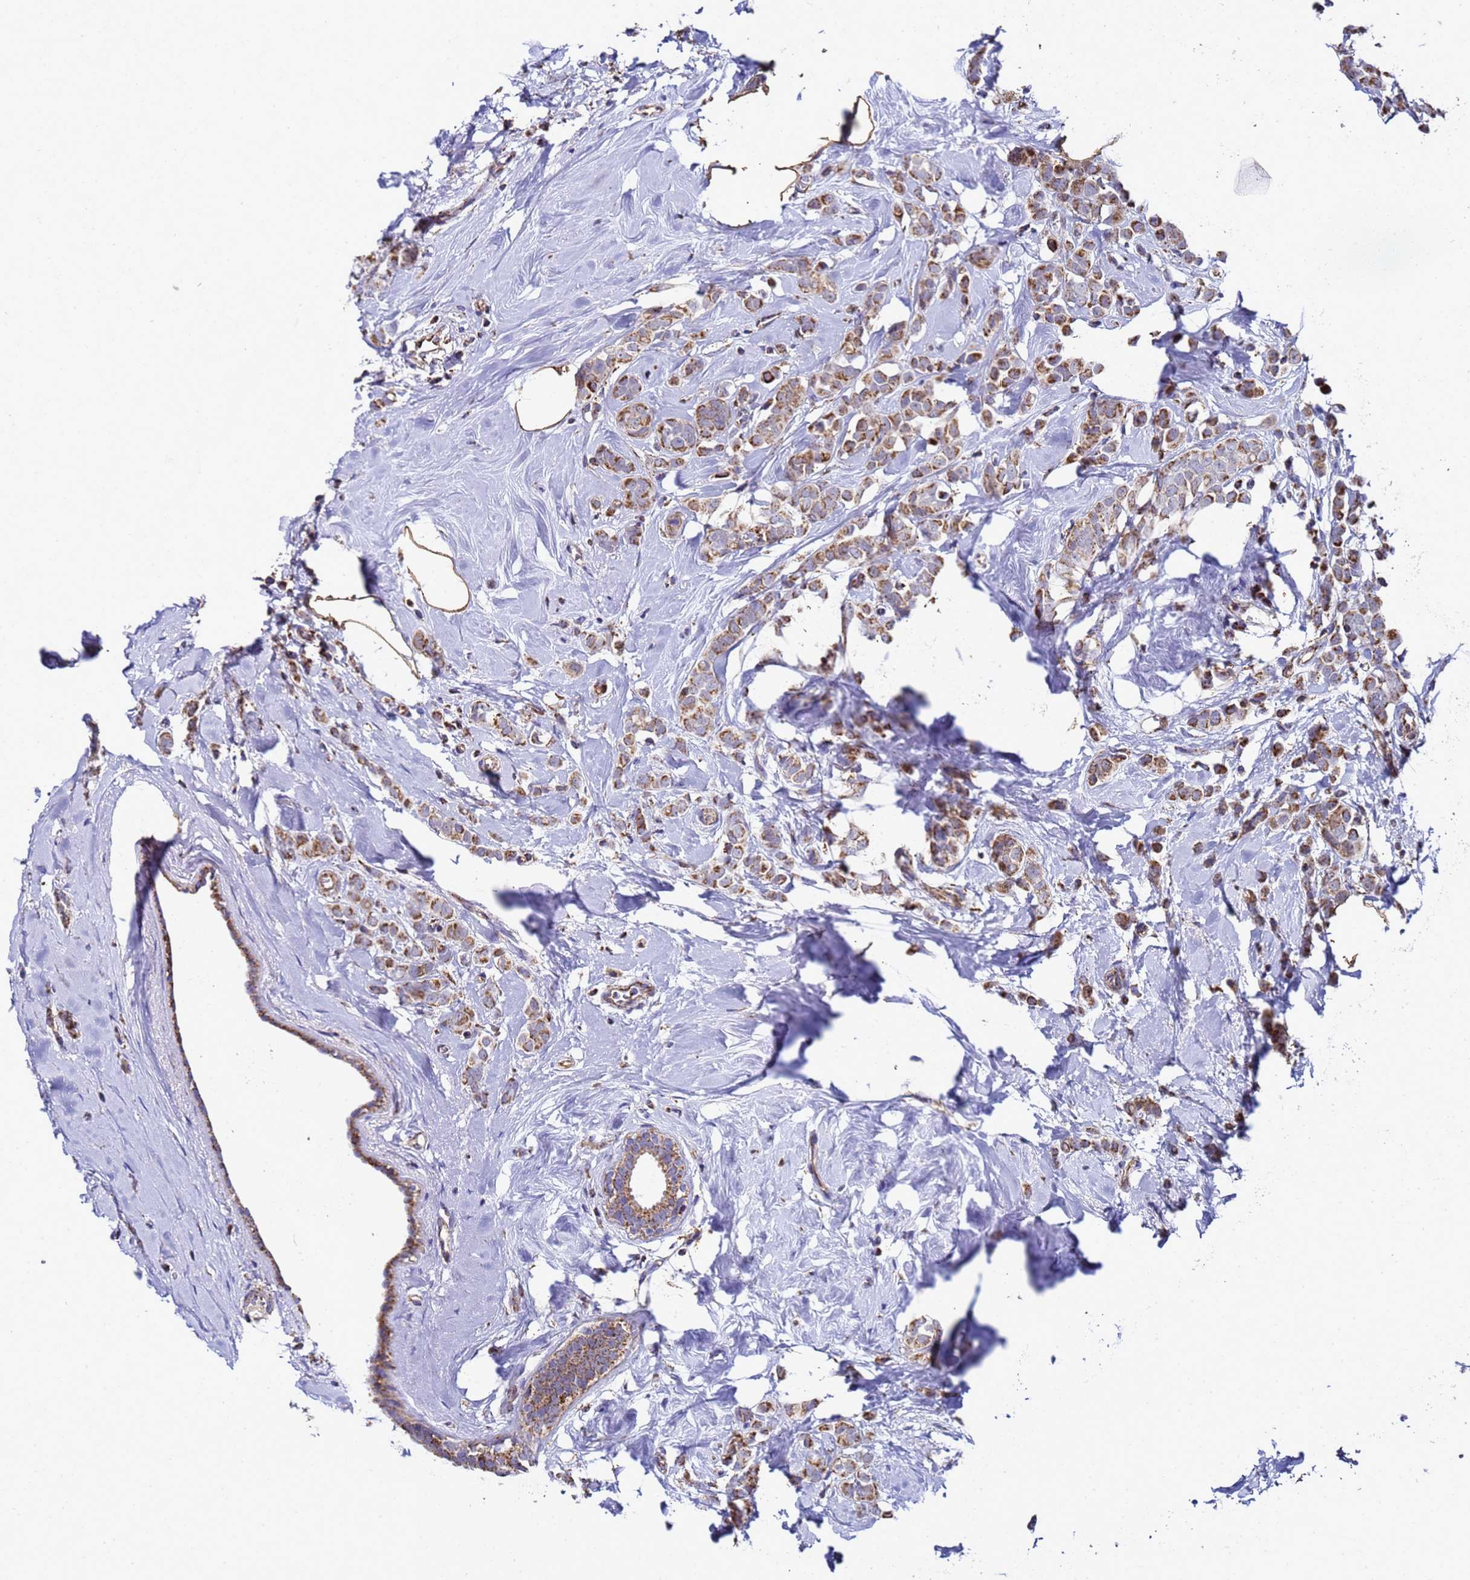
{"staining": {"intensity": "moderate", "quantity": ">75%", "location": "cytoplasmic/membranous"}, "tissue": "breast cancer", "cell_type": "Tumor cells", "image_type": "cancer", "snomed": [{"axis": "morphology", "description": "Lobular carcinoma"}, {"axis": "topography", "description": "Breast"}], "caption": "A brown stain shows moderate cytoplasmic/membranous positivity of a protein in human breast lobular carcinoma tumor cells.", "gene": "MRPS12", "patient": {"sex": "female", "age": 47}}